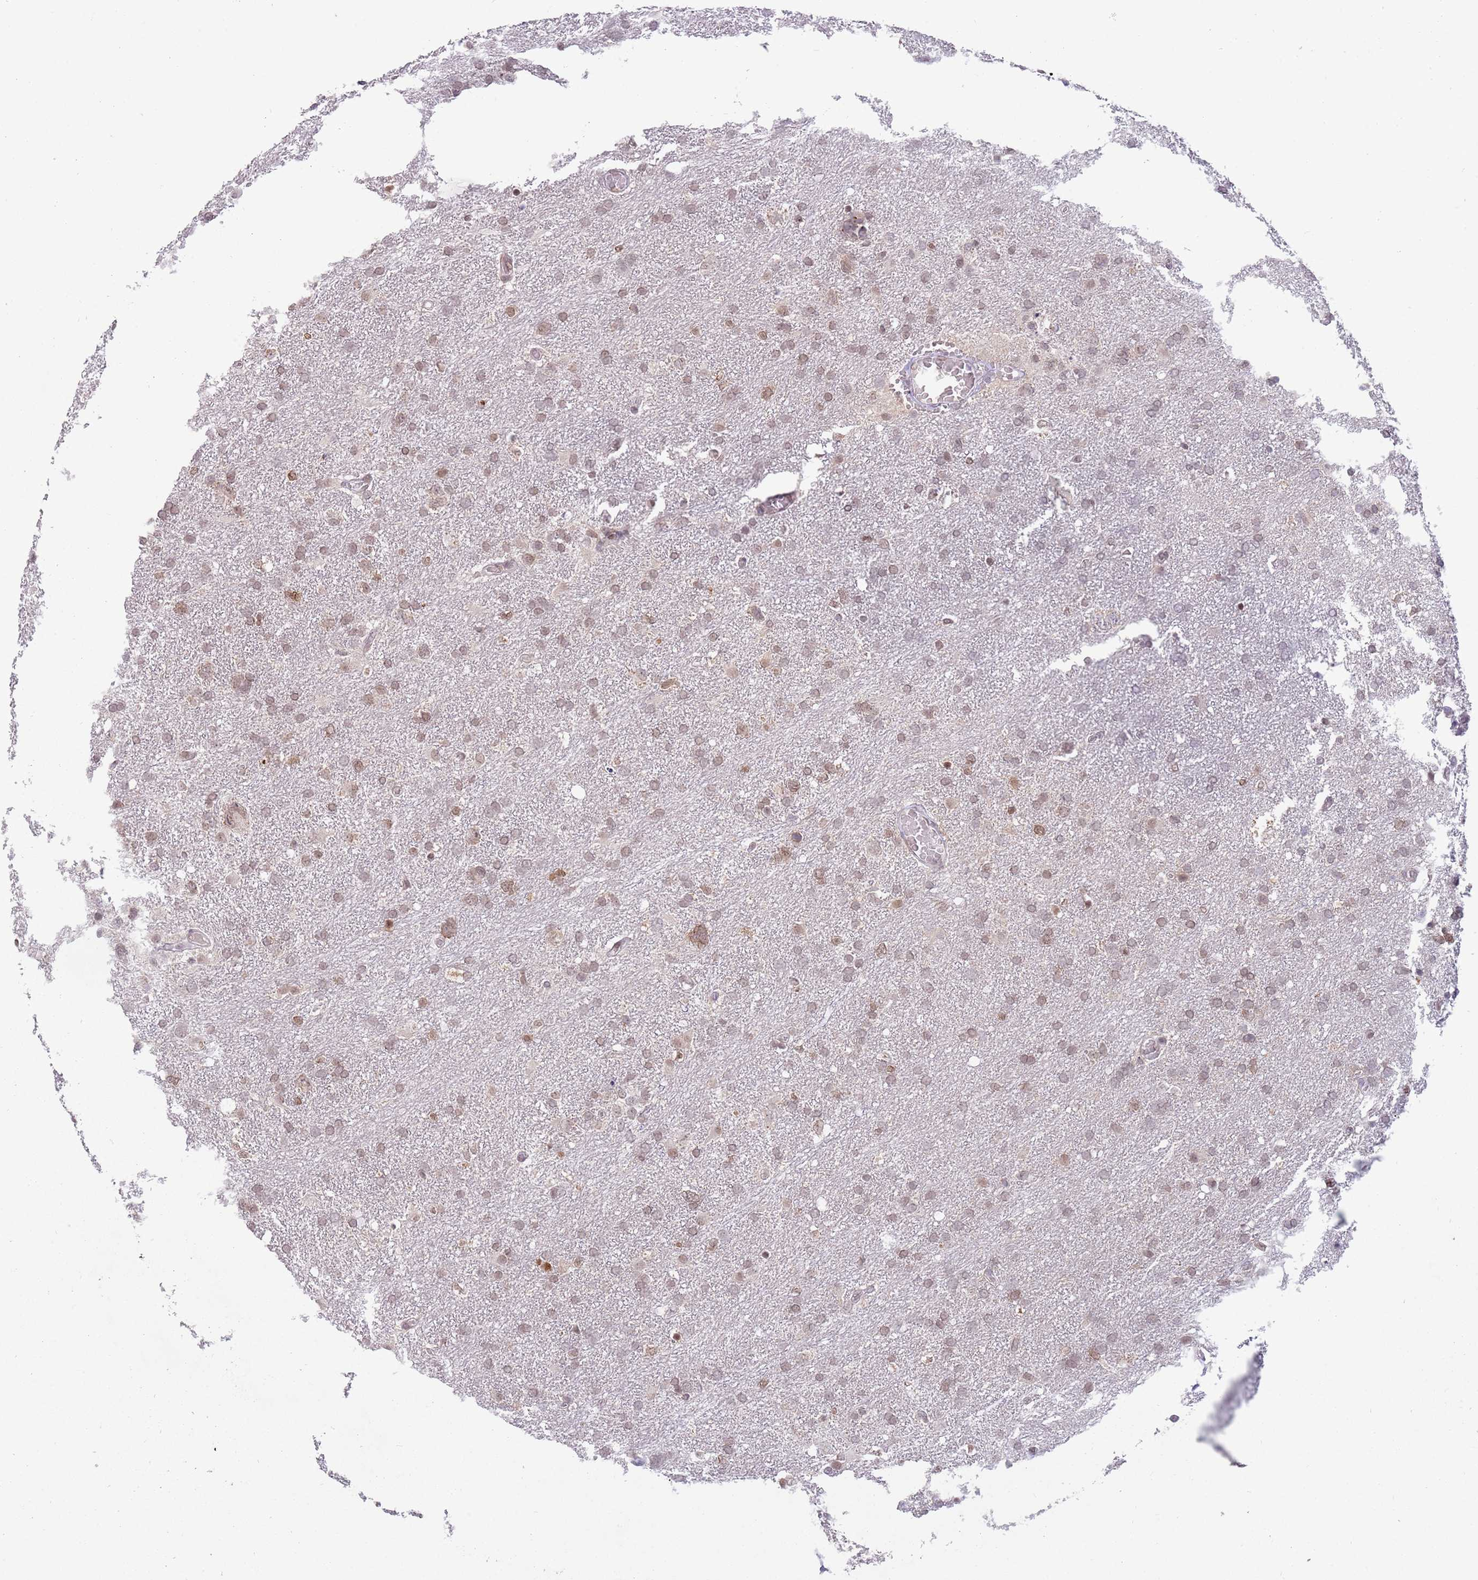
{"staining": {"intensity": "moderate", "quantity": "25%-75%", "location": "nuclear"}, "tissue": "glioma", "cell_type": "Tumor cells", "image_type": "cancer", "snomed": [{"axis": "morphology", "description": "Glioma, malignant, High grade"}, {"axis": "topography", "description": "Brain"}], "caption": "Glioma tissue shows moderate nuclear positivity in about 25%-75% of tumor cells, visualized by immunohistochemistry.", "gene": "ZNF574", "patient": {"sex": "male", "age": 61}}